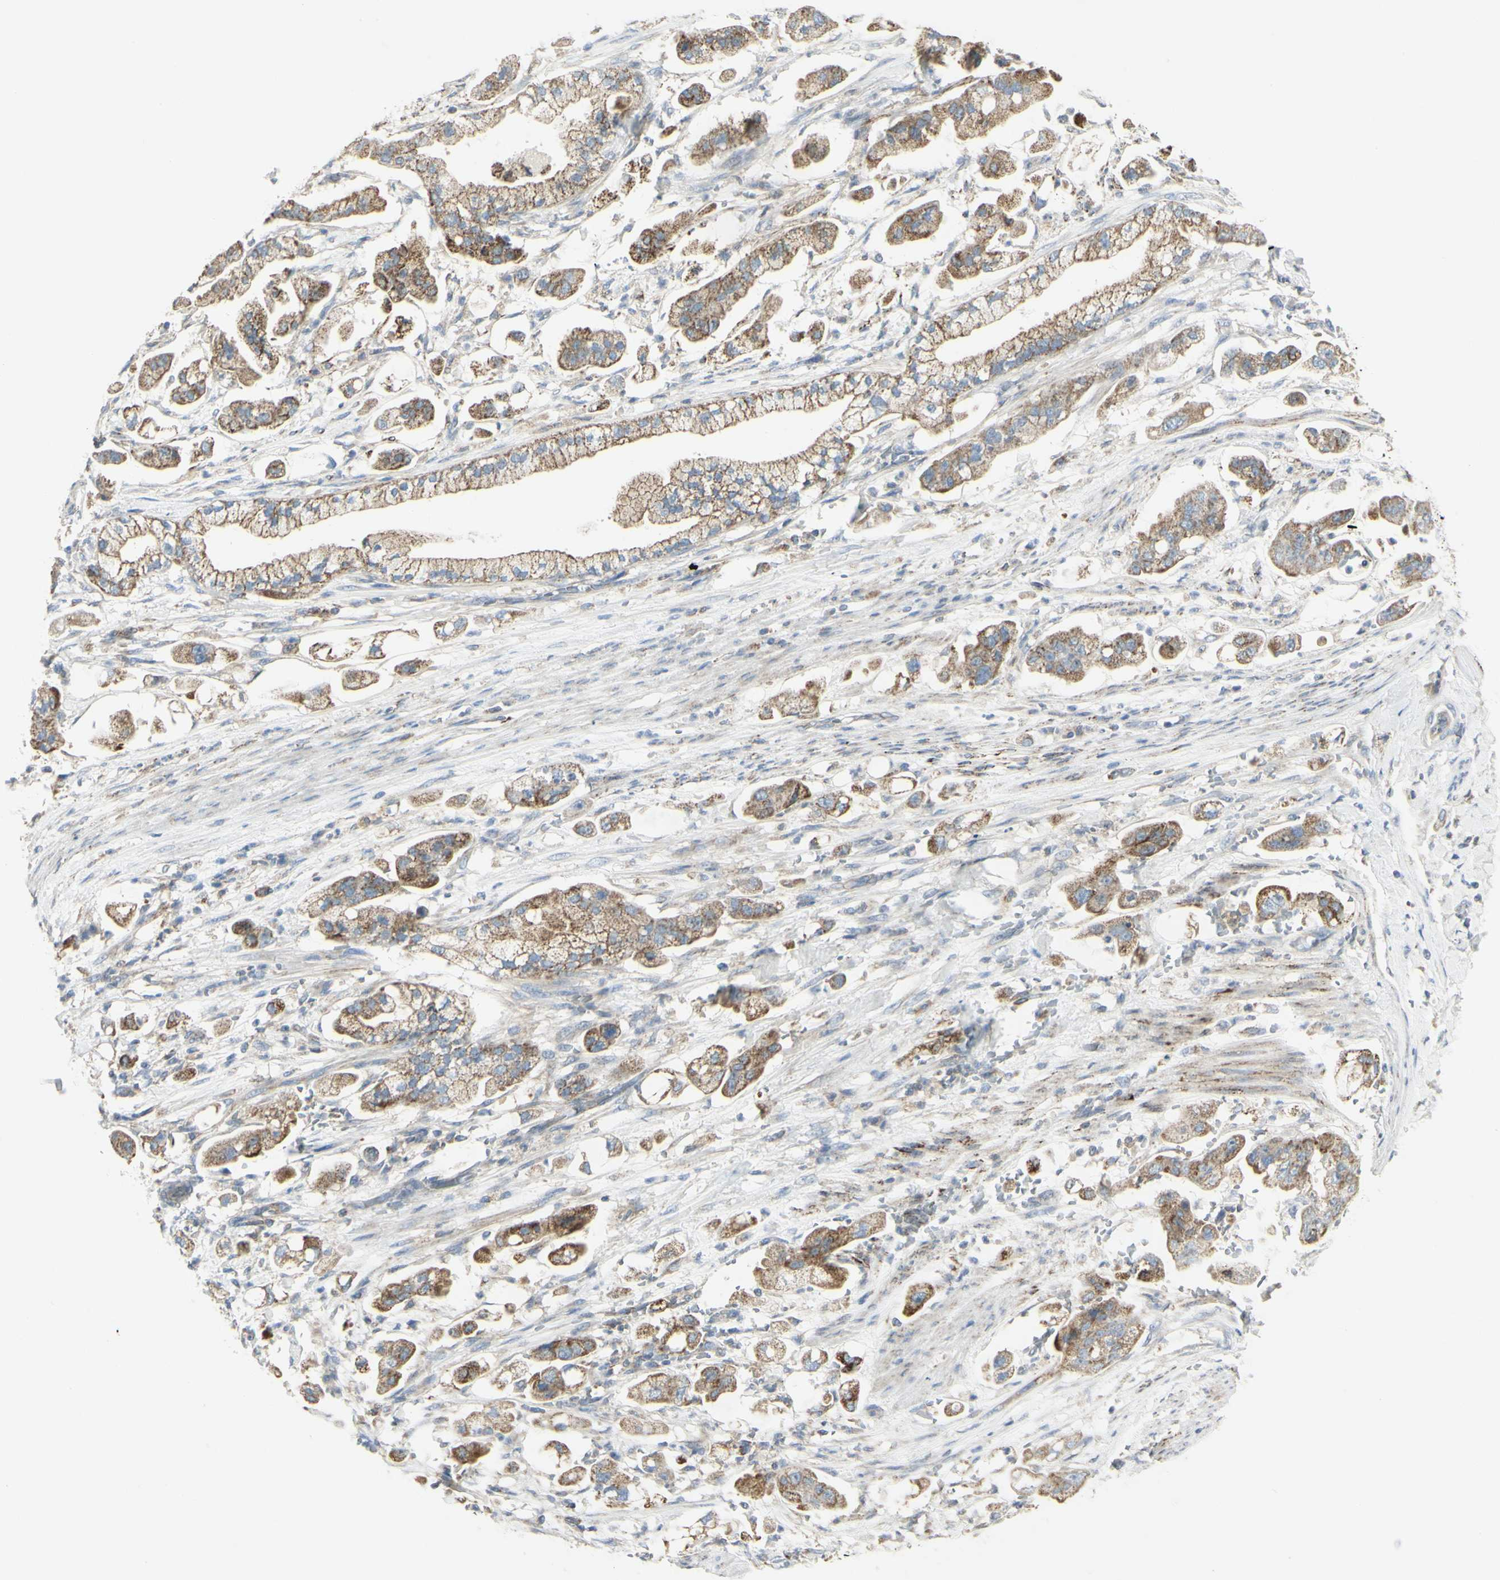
{"staining": {"intensity": "moderate", "quantity": ">75%", "location": "cytoplasmic/membranous"}, "tissue": "stomach cancer", "cell_type": "Tumor cells", "image_type": "cancer", "snomed": [{"axis": "morphology", "description": "Adenocarcinoma, NOS"}, {"axis": "topography", "description": "Stomach"}], "caption": "Stomach cancer (adenocarcinoma) stained with DAB immunohistochemistry (IHC) exhibits medium levels of moderate cytoplasmic/membranous staining in approximately >75% of tumor cells.", "gene": "CNTNAP1", "patient": {"sex": "male", "age": 62}}